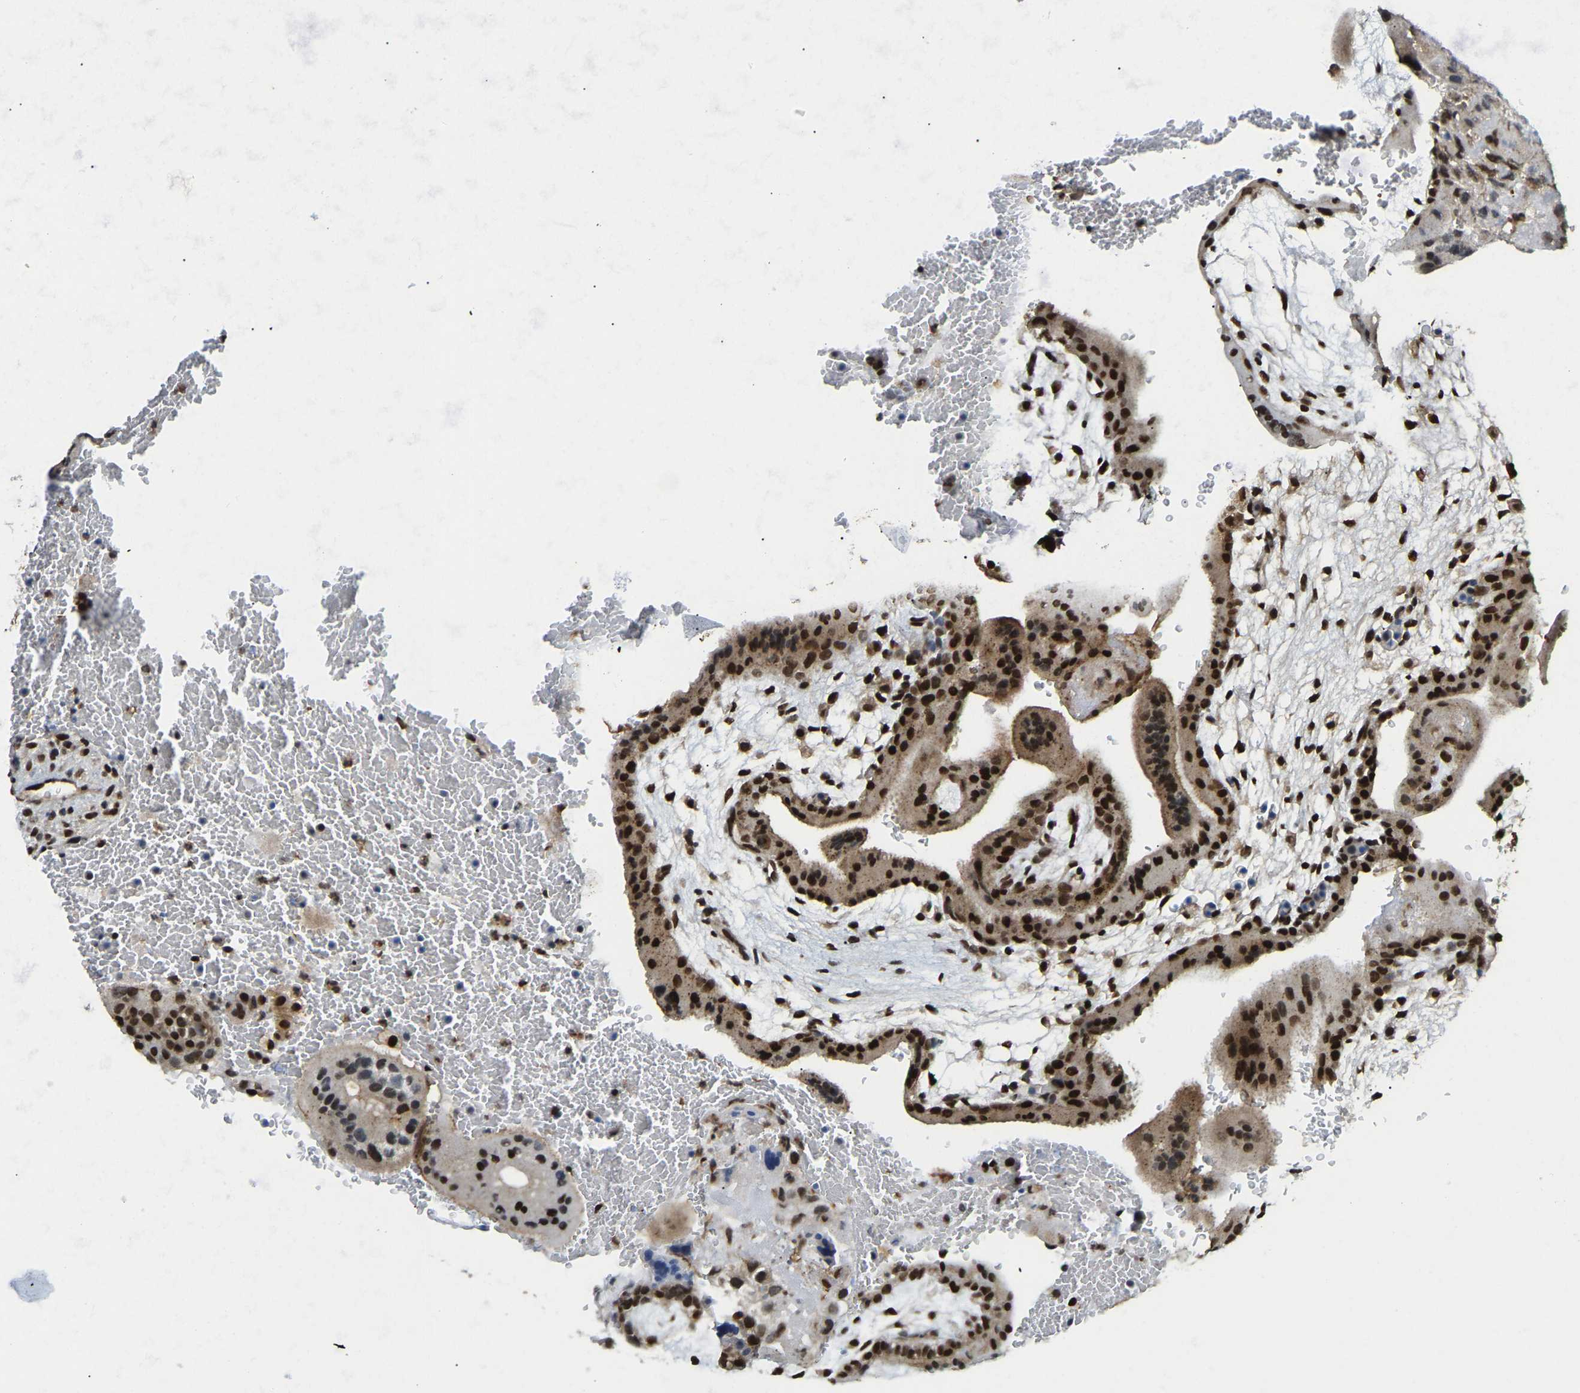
{"staining": {"intensity": "moderate", "quantity": "<25%", "location": "nuclear"}, "tissue": "placenta", "cell_type": "Decidual cells", "image_type": "normal", "snomed": [{"axis": "morphology", "description": "Normal tissue, NOS"}, {"axis": "topography", "description": "Placenta"}], "caption": "The histopathology image demonstrates immunohistochemical staining of normal placenta. There is moderate nuclear positivity is seen in approximately <25% of decidual cells. The protein is stained brown, and the nuclei are stained in blue (DAB IHC with brightfield microscopy, high magnification).", "gene": "NUMA1", "patient": {"sex": "female", "age": 35}}